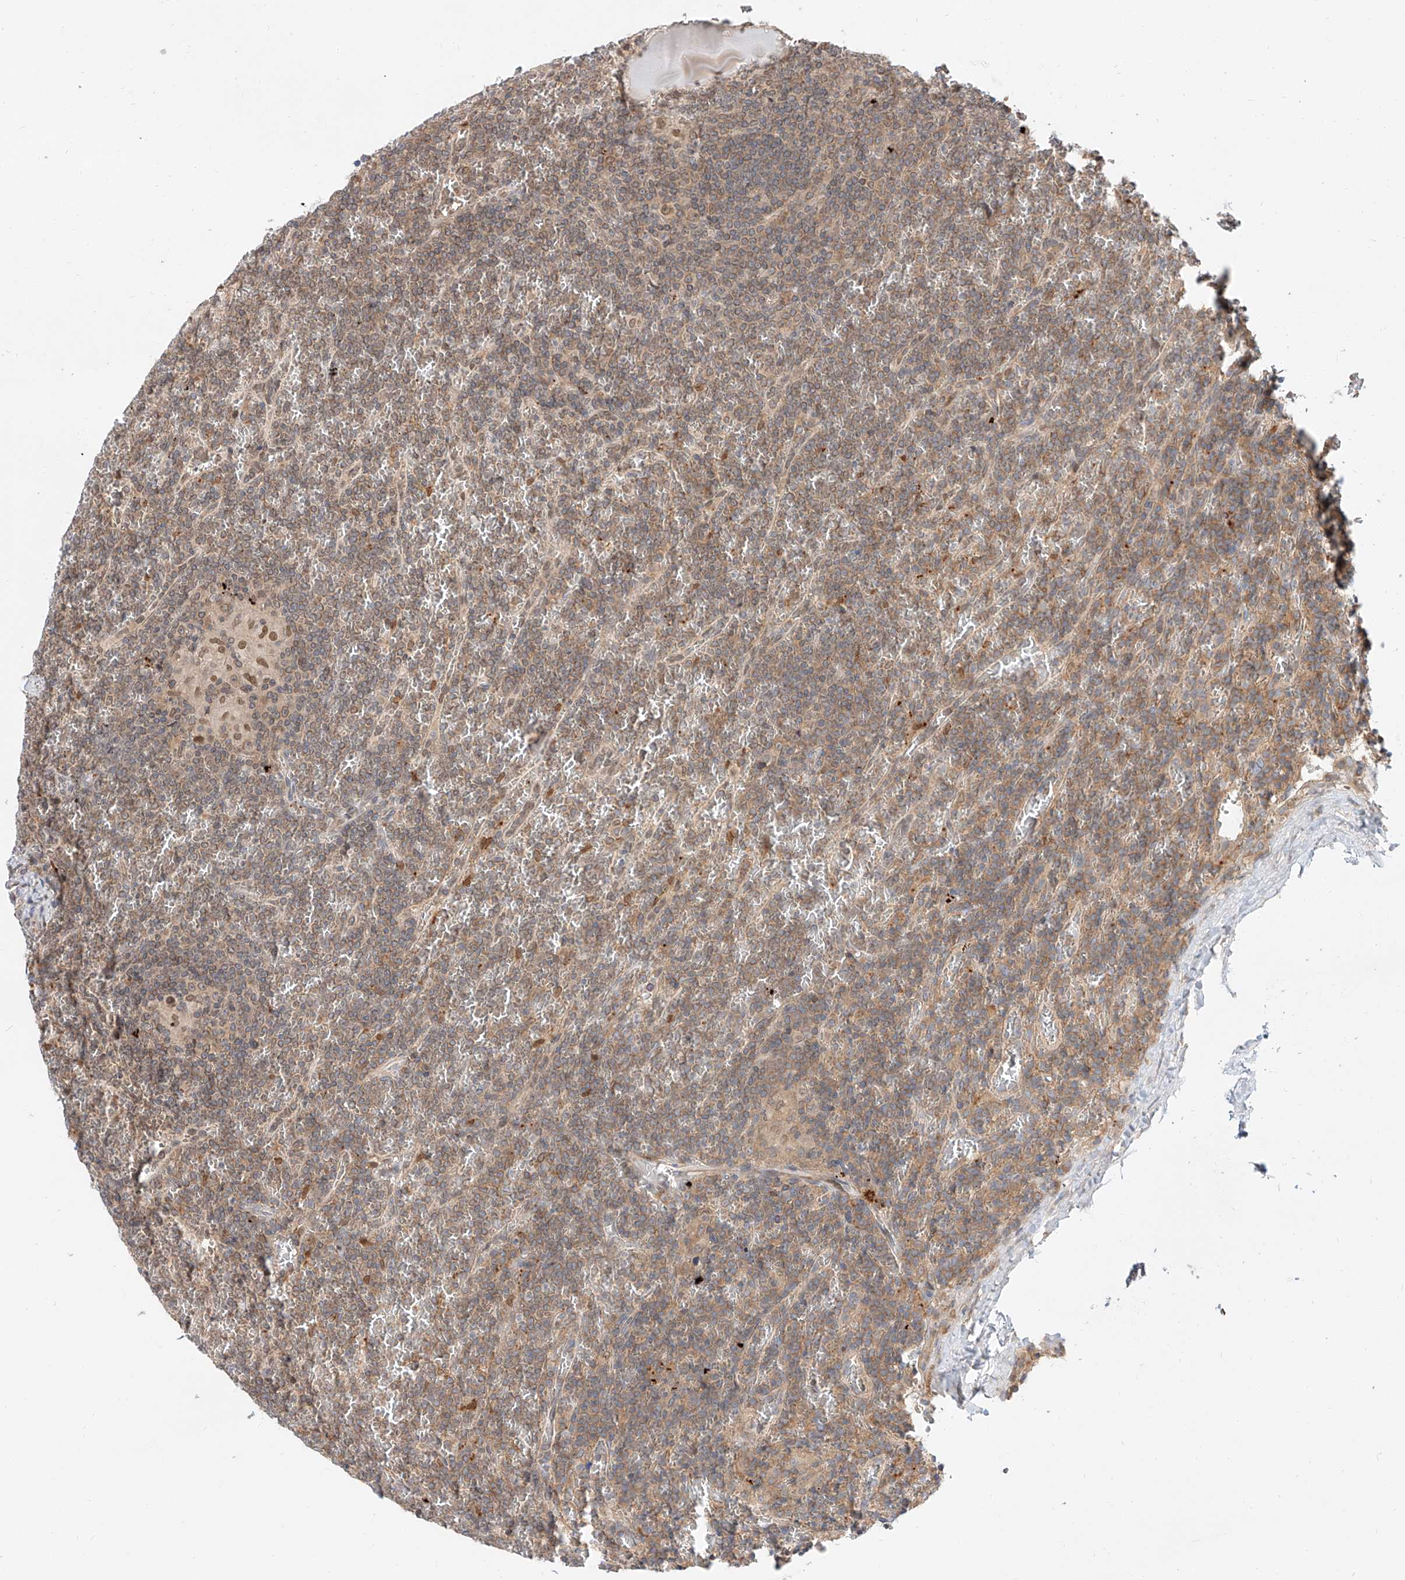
{"staining": {"intensity": "weak", "quantity": ">75%", "location": "cytoplasmic/membranous"}, "tissue": "lymphoma", "cell_type": "Tumor cells", "image_type": "cancer", "snomed": [{"axis": "morphology", "description": "Malignant lymphoma, non-Hodgkin's type, Low grade"}, {"axis": "topography", "description": "Spleen"}], "caption": "IHC of malignant lymphoma, non-Hodgkin's type (low-grade) exhibits low levels of weak cytoplasmic/membranous staining in about >75% of tumor cells.", "gene": "DIRAS3", "patient": {"sex": "female", "age": 19}}